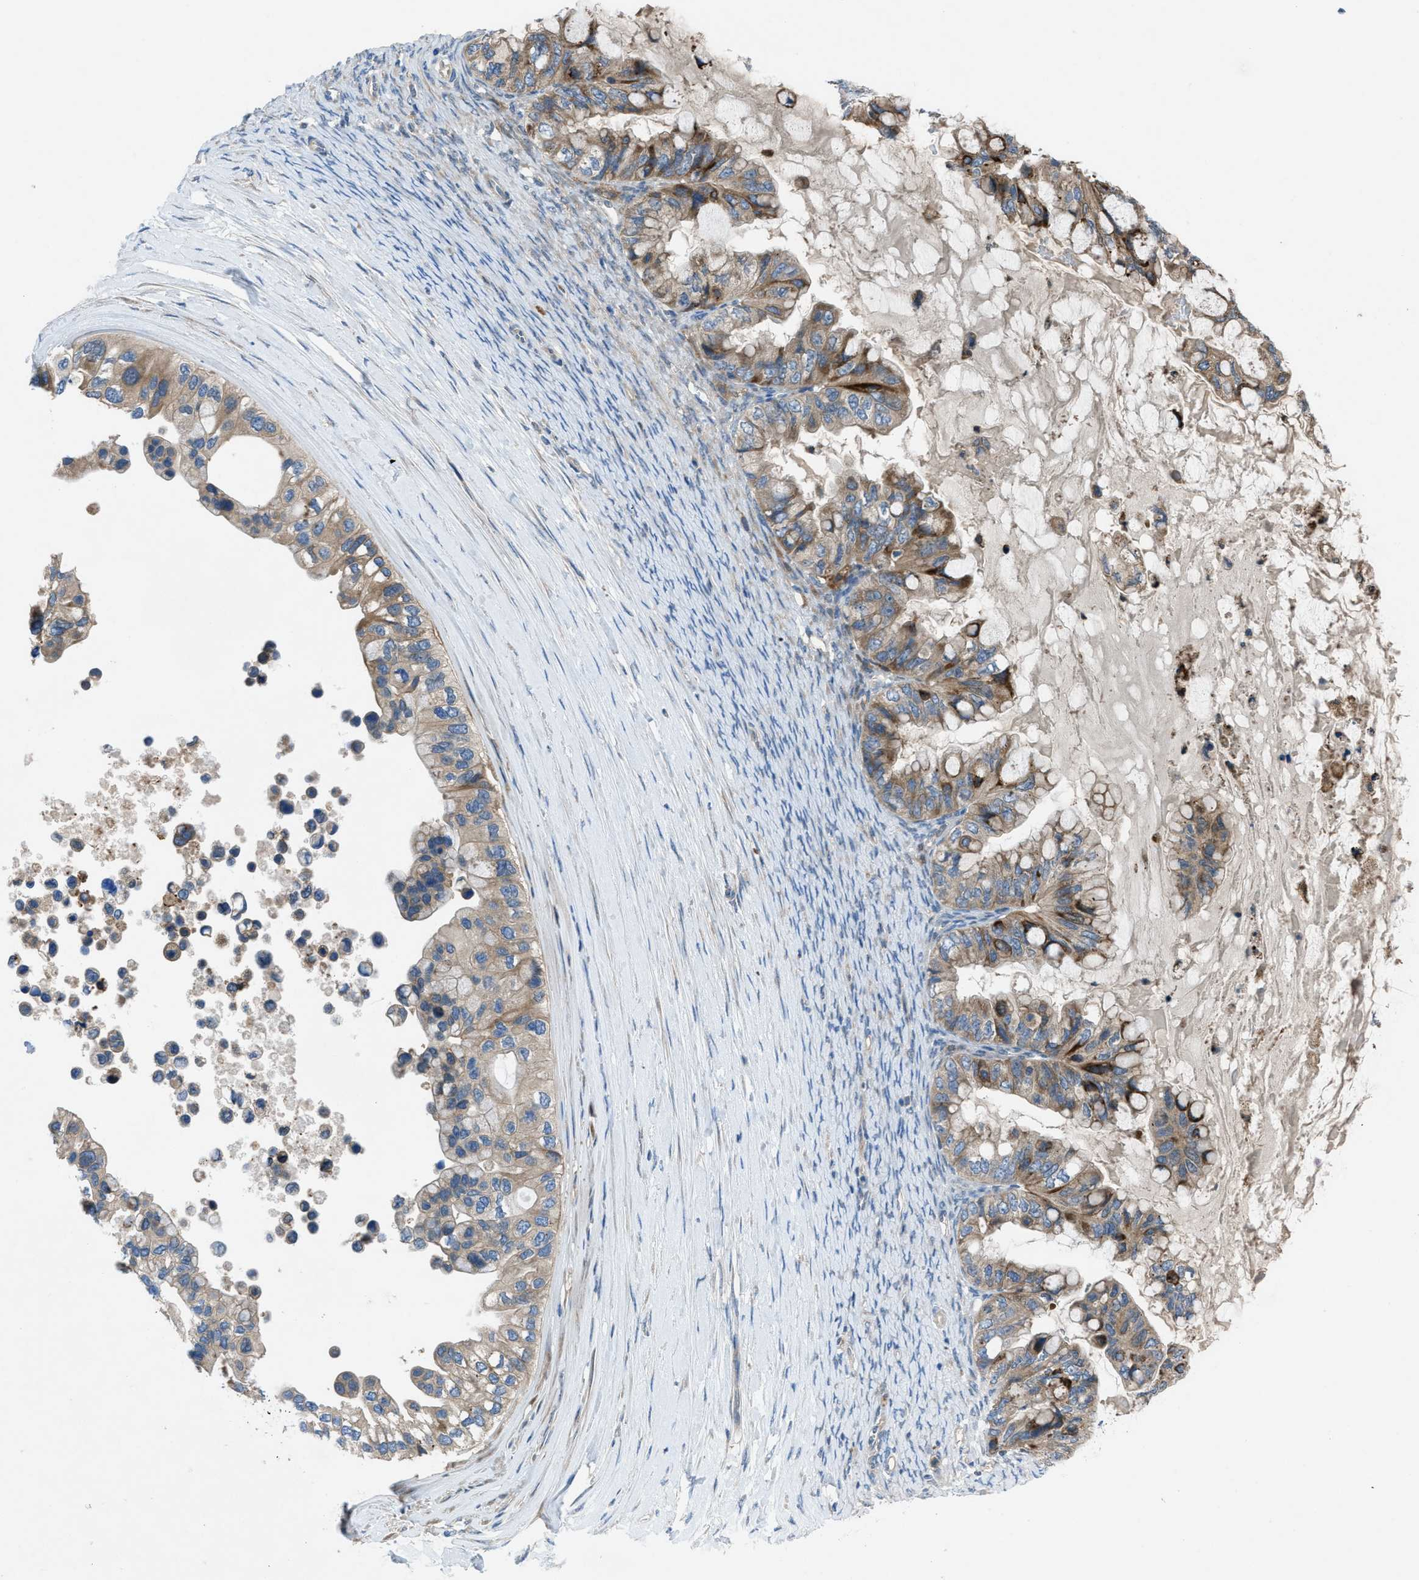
{"staining": {"intensity": "moderate", "quantity": "25%-75%", "location": "cytoplasmic/membranous"}, "tissue": "ovarian cancer", "cell_type": "Tumor cells", "image_type": "cancer", "snomed": [{"axis": "morphology", "description": "Cystadenocarcinoma, mucinous, NOS"}, {"axis": "topography", "description": "Ovary"}], "caption": "Ovarian mucinous cystadenocarcinoma stained for a protein demonstrates moderate cytoplasmic/membranous positivity in tumor cells.", "gene": "MAP3K20", "patient": {"sex": "female", "age": 80}}